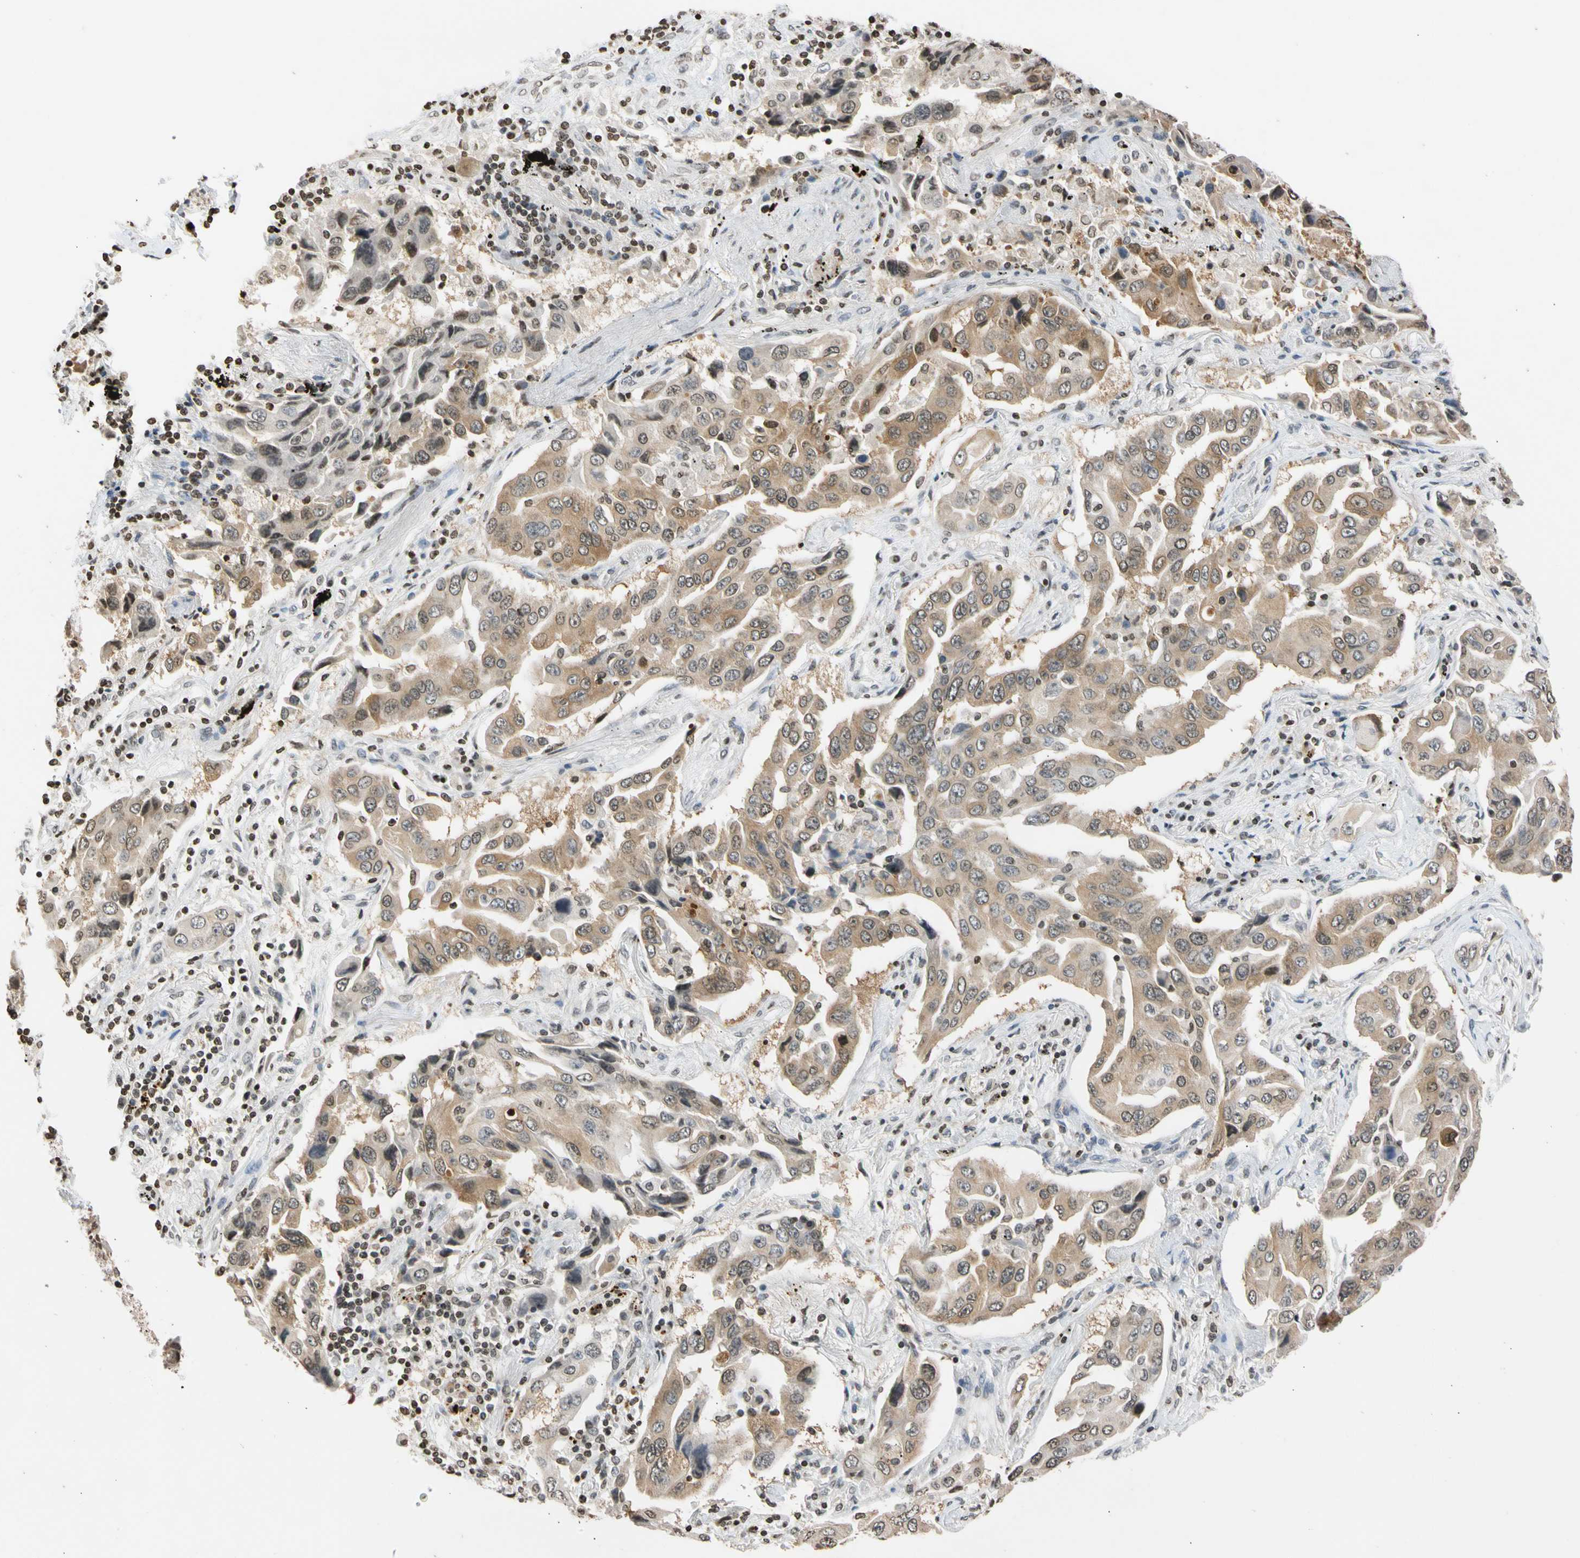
{"staining": {"intensity": "moderate", "quantity": ">75%", "location": "cytoplasmic/membranous"}, "tissue": "lung cancer", "cell_type": "Tumor cells", "image_type": "cancer", "snomed": [{"axis": "morphology", "description": "Adenocarcinoma, NOS"}, {"axis": "topography", "description": "Lung"}], "caption": "IHC photomicrograph of lung cancer (adenocarcinoma) stained for a protein (brown), which shows medium levels of moderate cytoplasmic/membranous staining in approximately >75% of tumor cells.", "gene": "GPX4", "patient": {"sex": "female", "age": 65}}